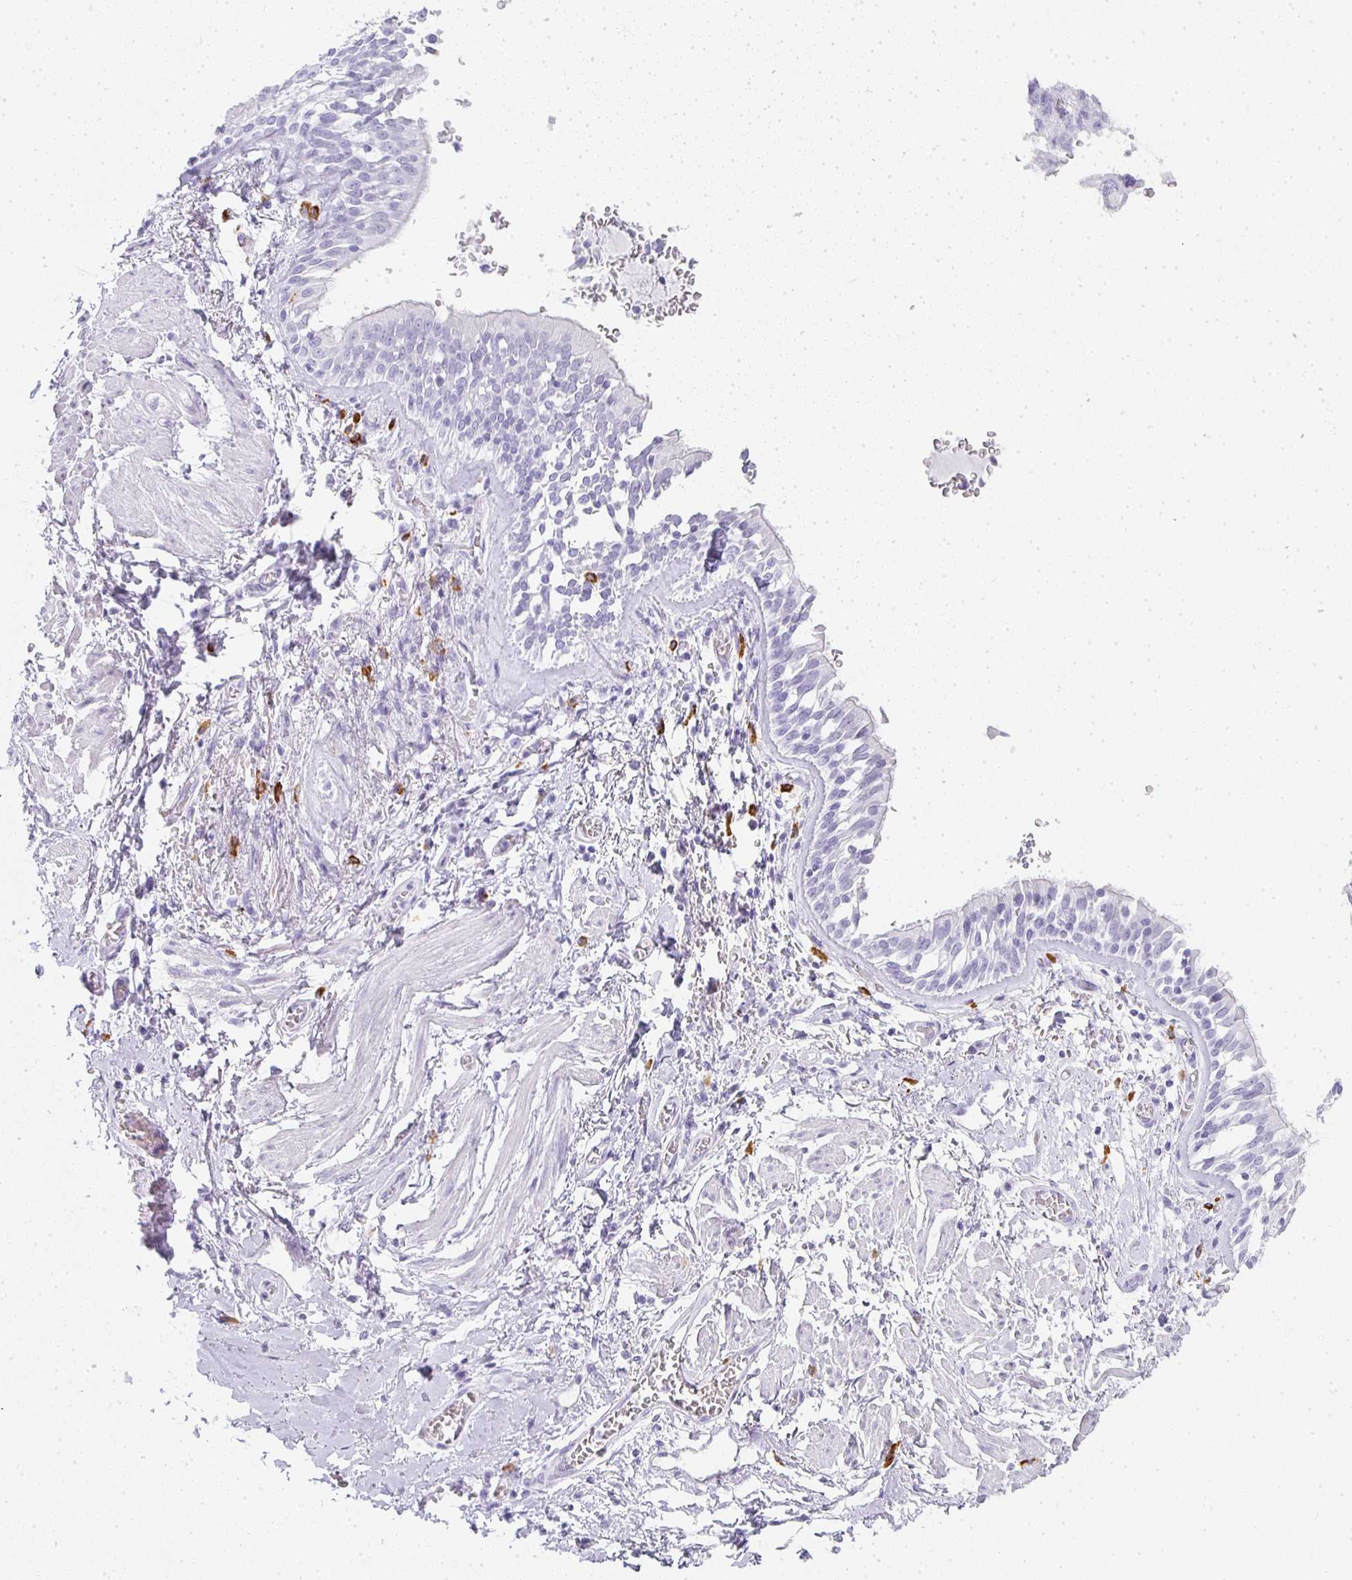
{"staining": {"intensity": "negative", "quantity": "none", "location": "none"}, "tissue": "adipose tissue", "cell_type": "Adipocytes", "image_type": "normal", "snomed": [{"axis": "morphology", "description": "Normal tissue, NOS"}, {"axis": "morphology", "description": "Degeneration, NOS"}, {"axis": "topography", "description": "Cartilage tissue"}, {"axis": "topography", "description": "Lung"}], "caption": "Immunohistochemical staining of benign adipose tissue displays no significant positivity in adipocytes.", "gene": "TPSD1", "patient": {"sex": "female", "age": 61}}